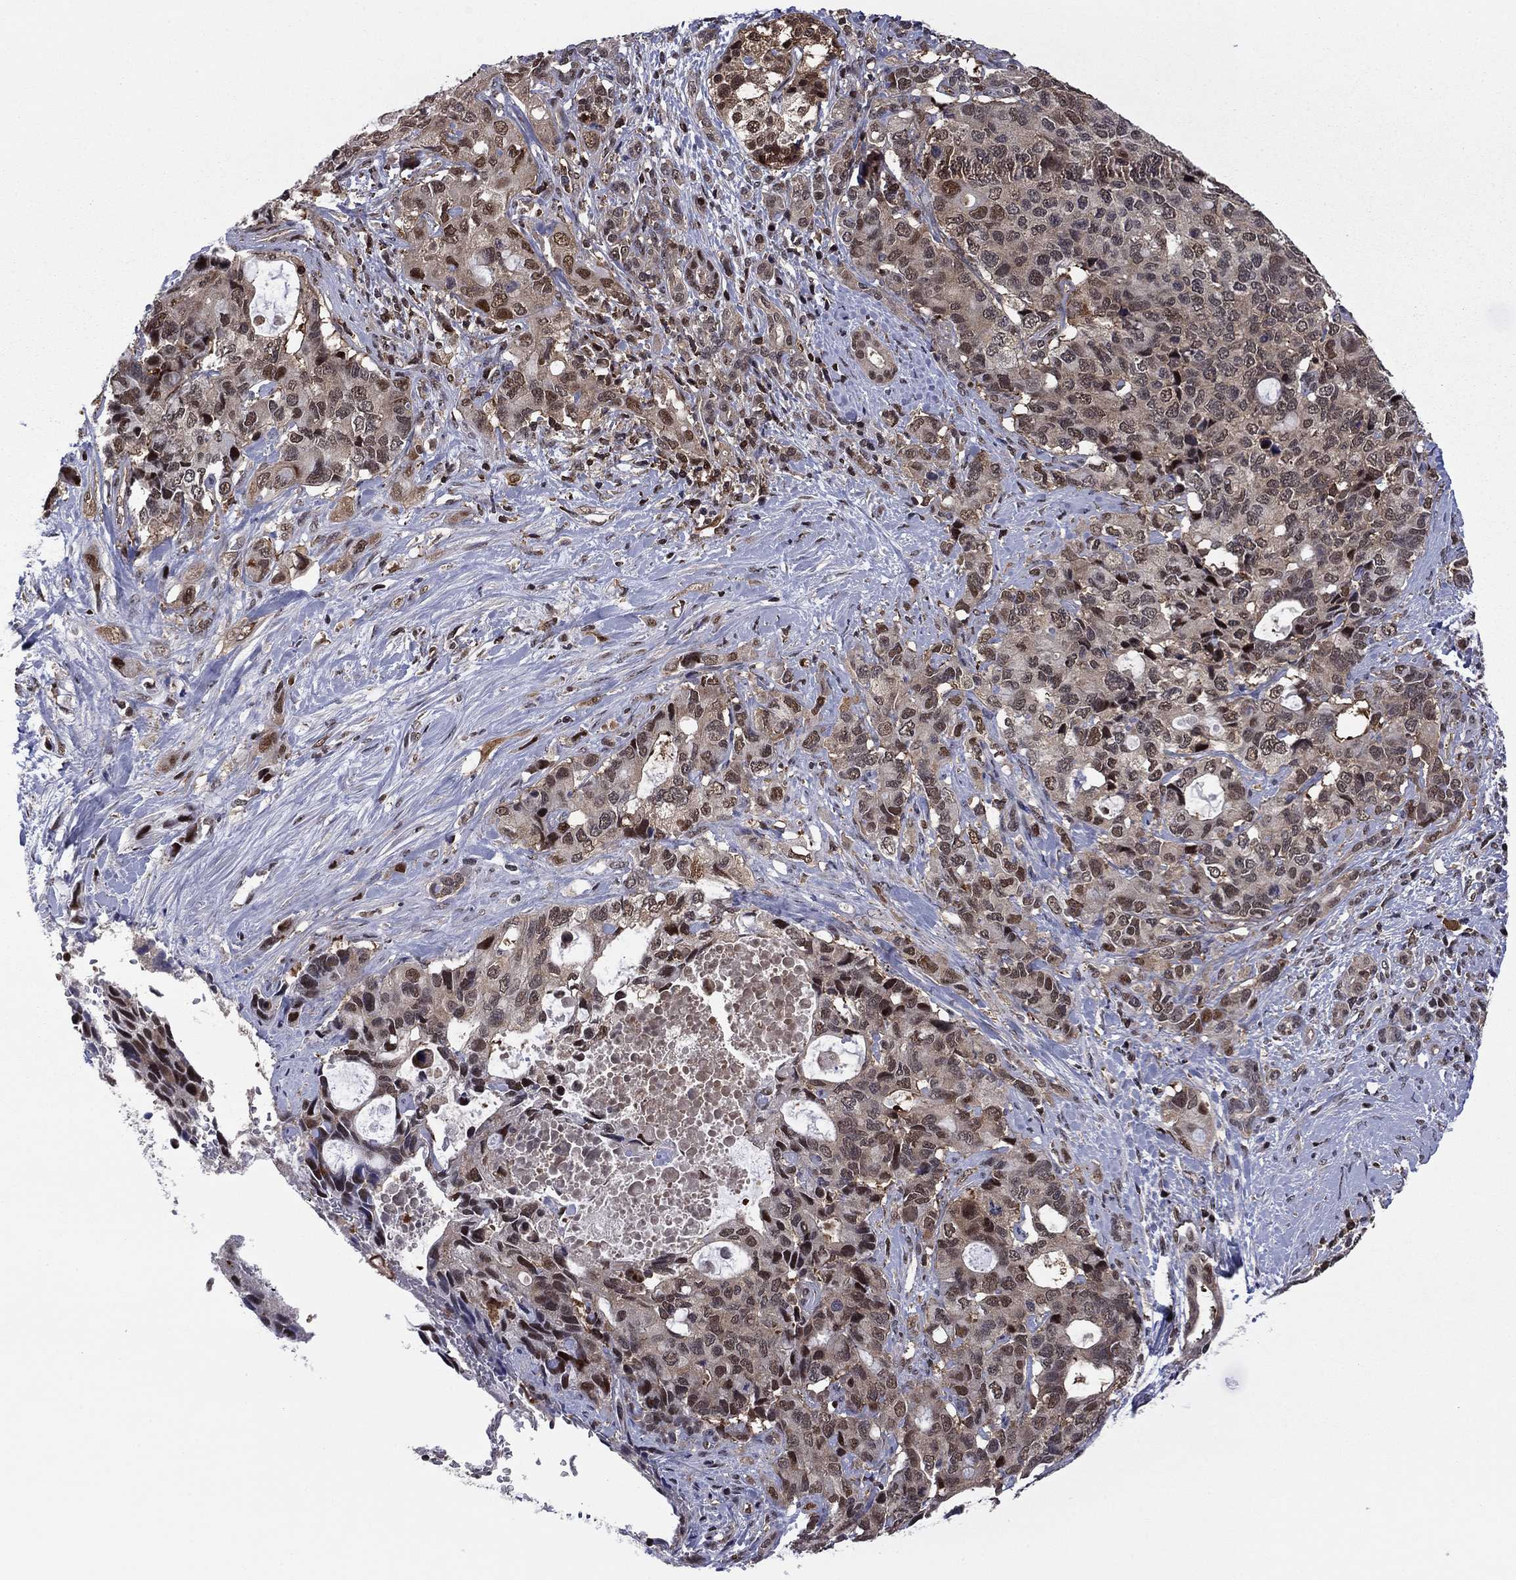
{"staining": {"intensity": "moderate", "quantity": "<25%", "location": "nuclear"}, "tissue": "pancreatic cancer", "cell_type": "Tumor cells", "image_type": "cancer", "snomed": [{"axis": "morphology", "description": "Adenocarcinoma, NOS"}, {"axis": "topography", "description": "Pancreas"}], "caption": "Immunohistochemistry of pancreatic cancer displays low levels of moderate nuclear expression in about <25% of tumor cells.", "gene": "PSMD2", "patient": {"sex": "female", "age": 56}}